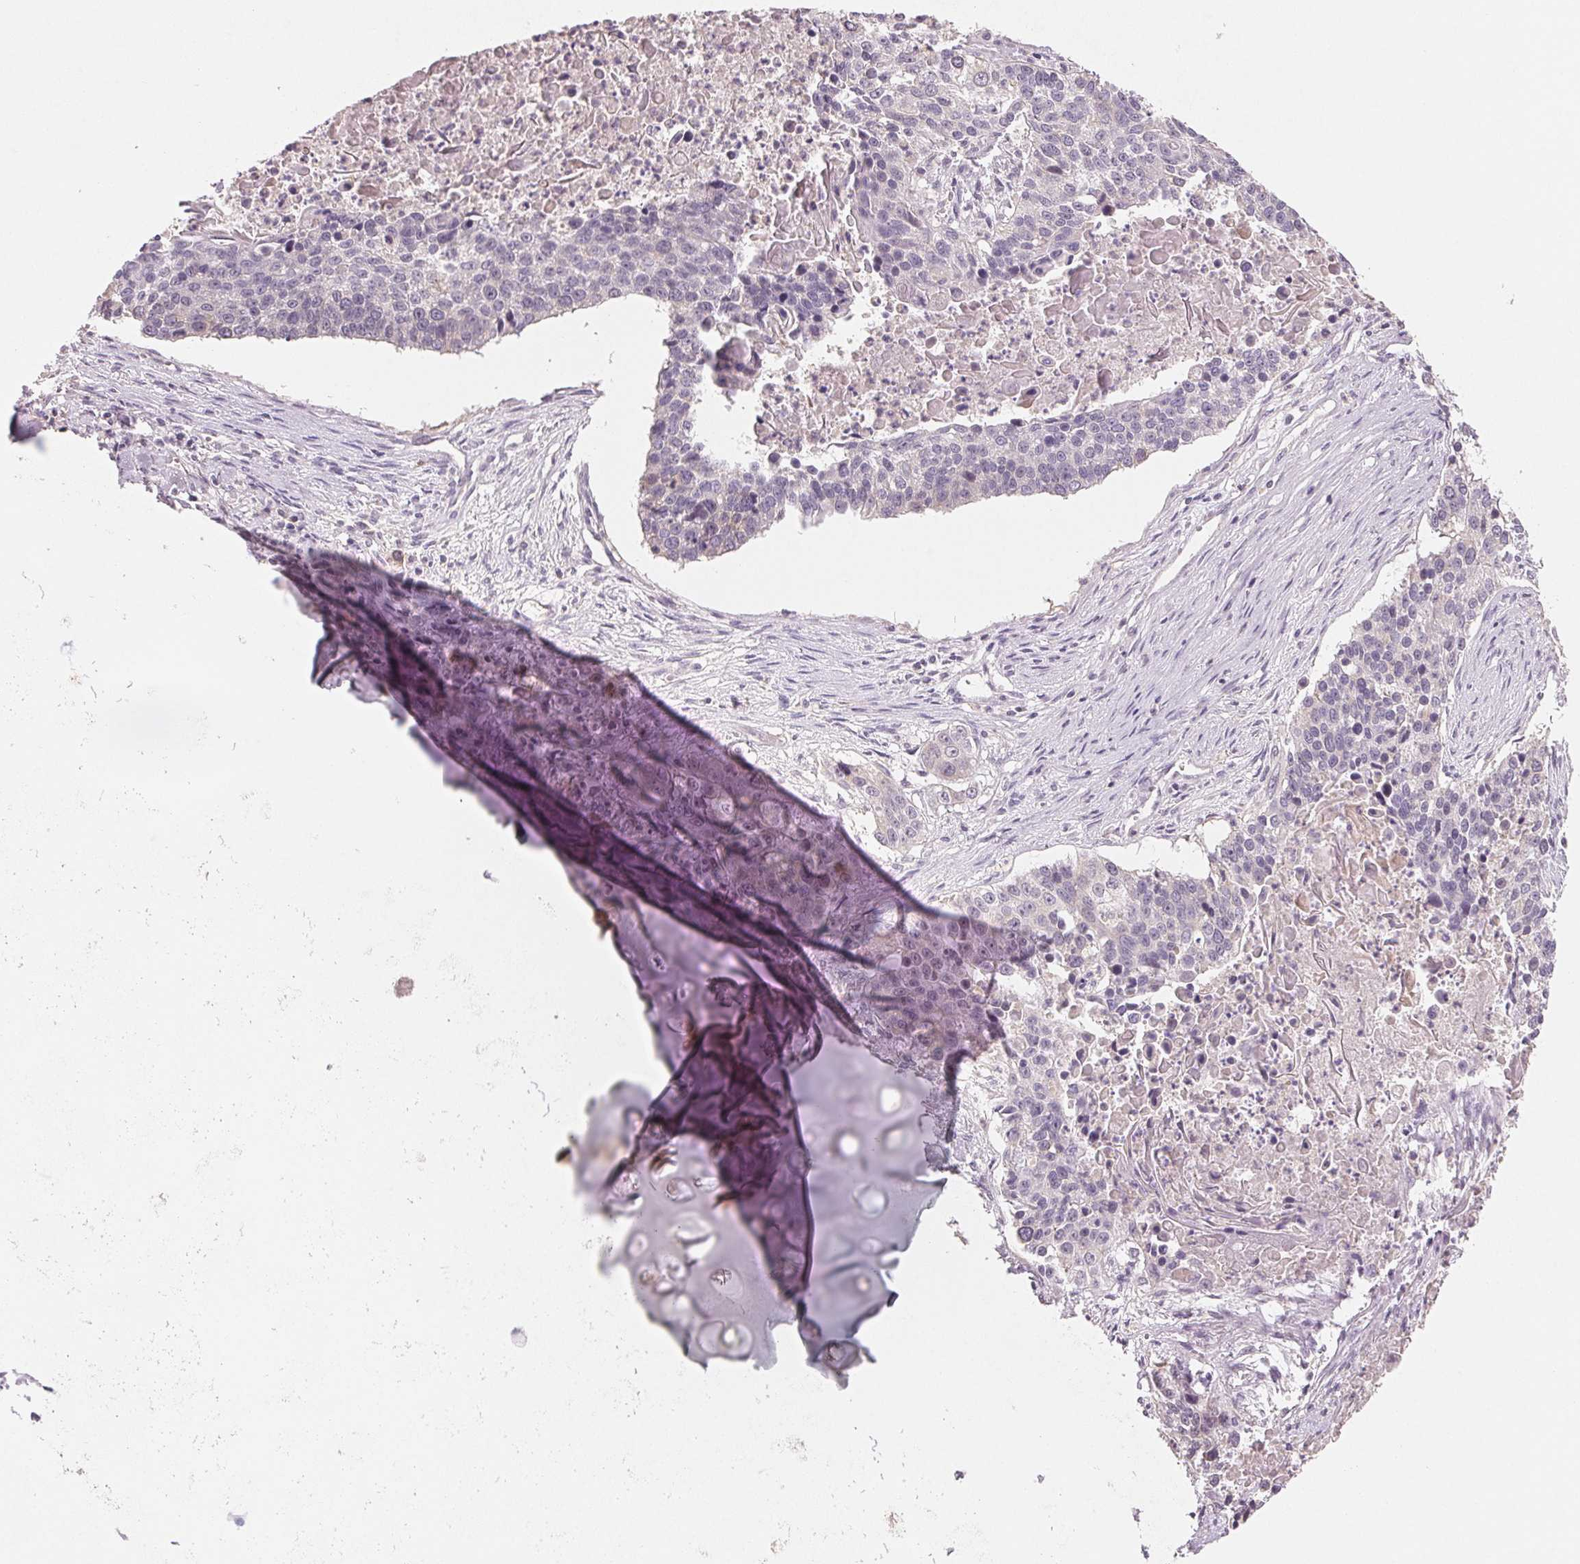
{"staining": {"intensity": "negative", "quantity": "none", "location": "none"}, "tissue": "lung cancer", "cell_type": "Tumor cells", "image_type": "cancer", "snomed": [{"axis": "morphology", "description": "Squamous cell carcinoma, NOS"}, {"axis": "morphology", "description": "Squamous cell carcinoma, metastatic, NOS"}, {"axis": "topography", "description": "Lung"}, {"axis": "topography", "description": "Pleura, NOS"}], "caption": "Metastatic squamous cell carcinoma (lung) was stained to show a protein in brown. There is no significant expression in tumor cells.", "gene": "AQP8", "patient": {"sex": "male", "age": 72}}